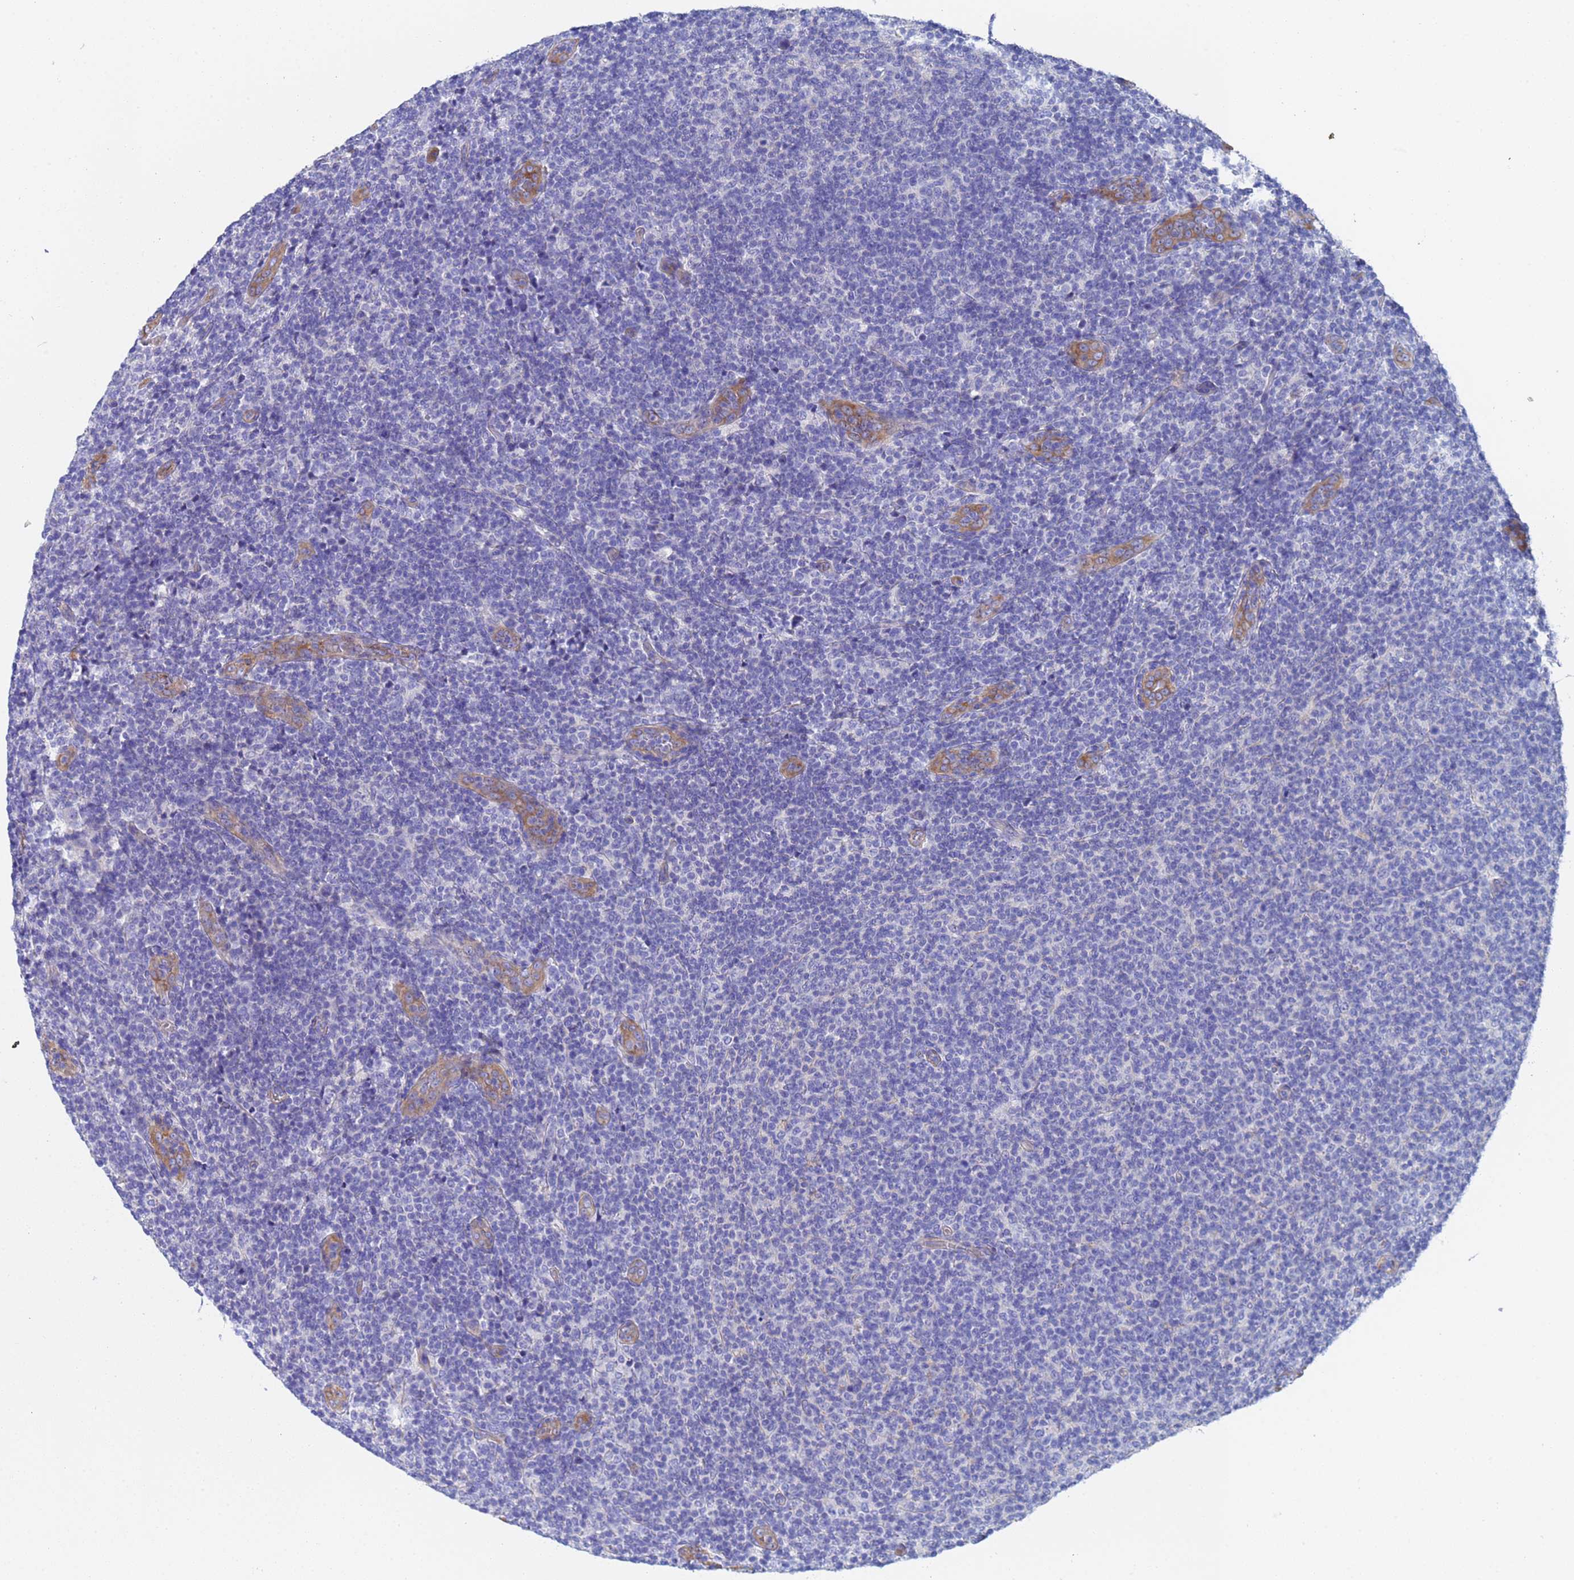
{"staining": {"intensity": "negative", "quantity": "none", "location": "none"}, "tissue": "lymphoma", "cell_type": "Tumor cells", "image_type": "cancer", "snomed": [{"axis": "morphology", "description": "Malignant lymphoma, non-Hodgkin's type, Low grade"}, {"axis": "topography", "description": "Lymph node"}], "caption": "Protein analysis of malignant lymphoma, non-Hodgkin's type (low-grade) reveals no significant positivity in tumor cells. The staining is performed using DAB brown chromogen with nuclei counter-stained in using hematoxylin.", "gene": "CST4", "patient": {"sex": "male", "age": 66}}